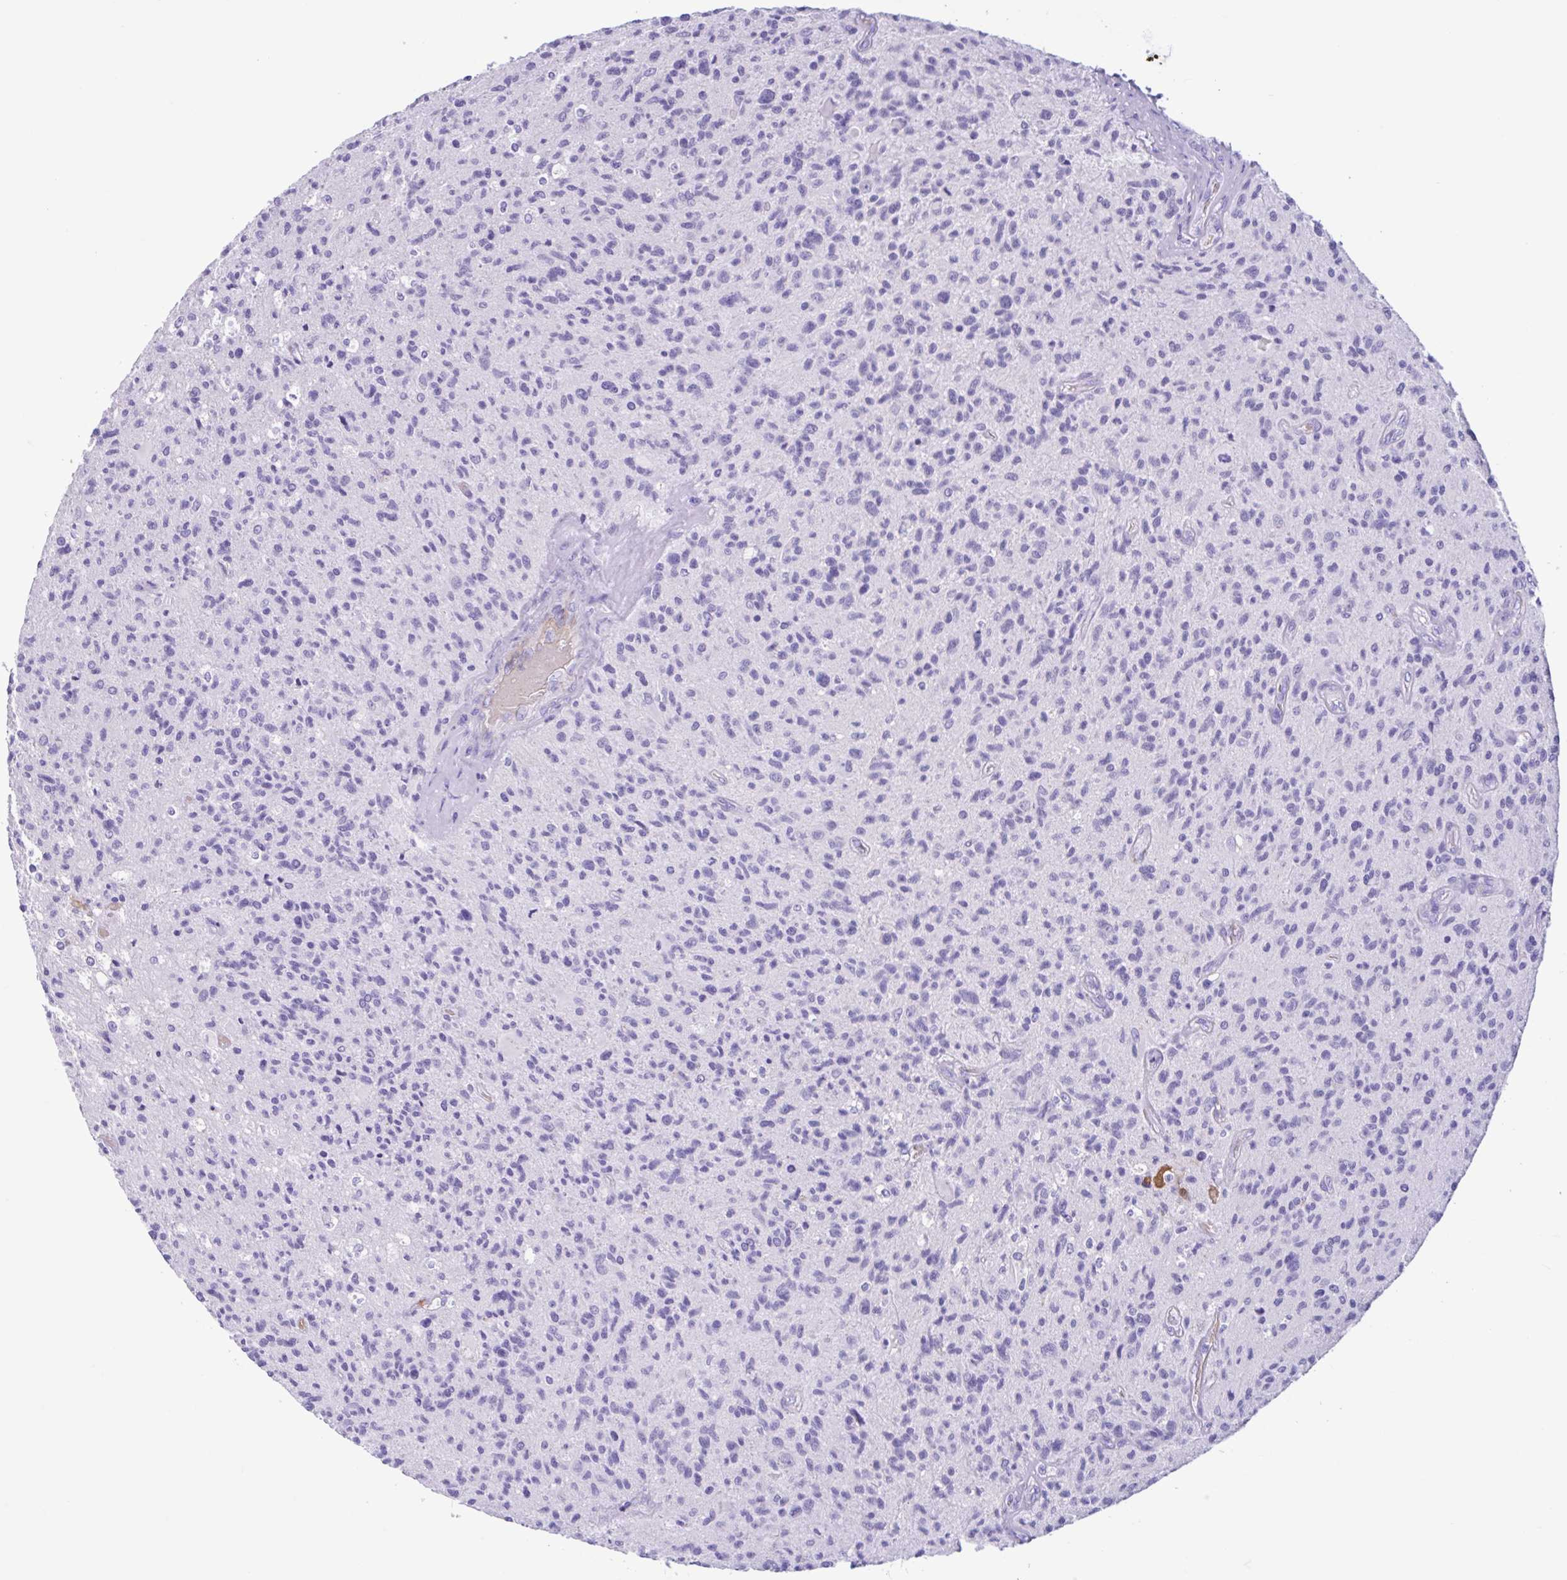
{"staining": {"intensity": "negative", "quantity": "none", "location": "none"}, "tissue": "glioma", "cell_type": "Tumor cells", "image_type": "cancer", "snomed": [{"axis": "morphology", "description": "Glioma, malignant, High grade"}, {"axis": "topography", "description": "Brain"}], "caption": "Tumor cells are negative for brown protein staining in glioma.", "gene": "TMEM79", "patient": {"sex": "female", "age": 70}}